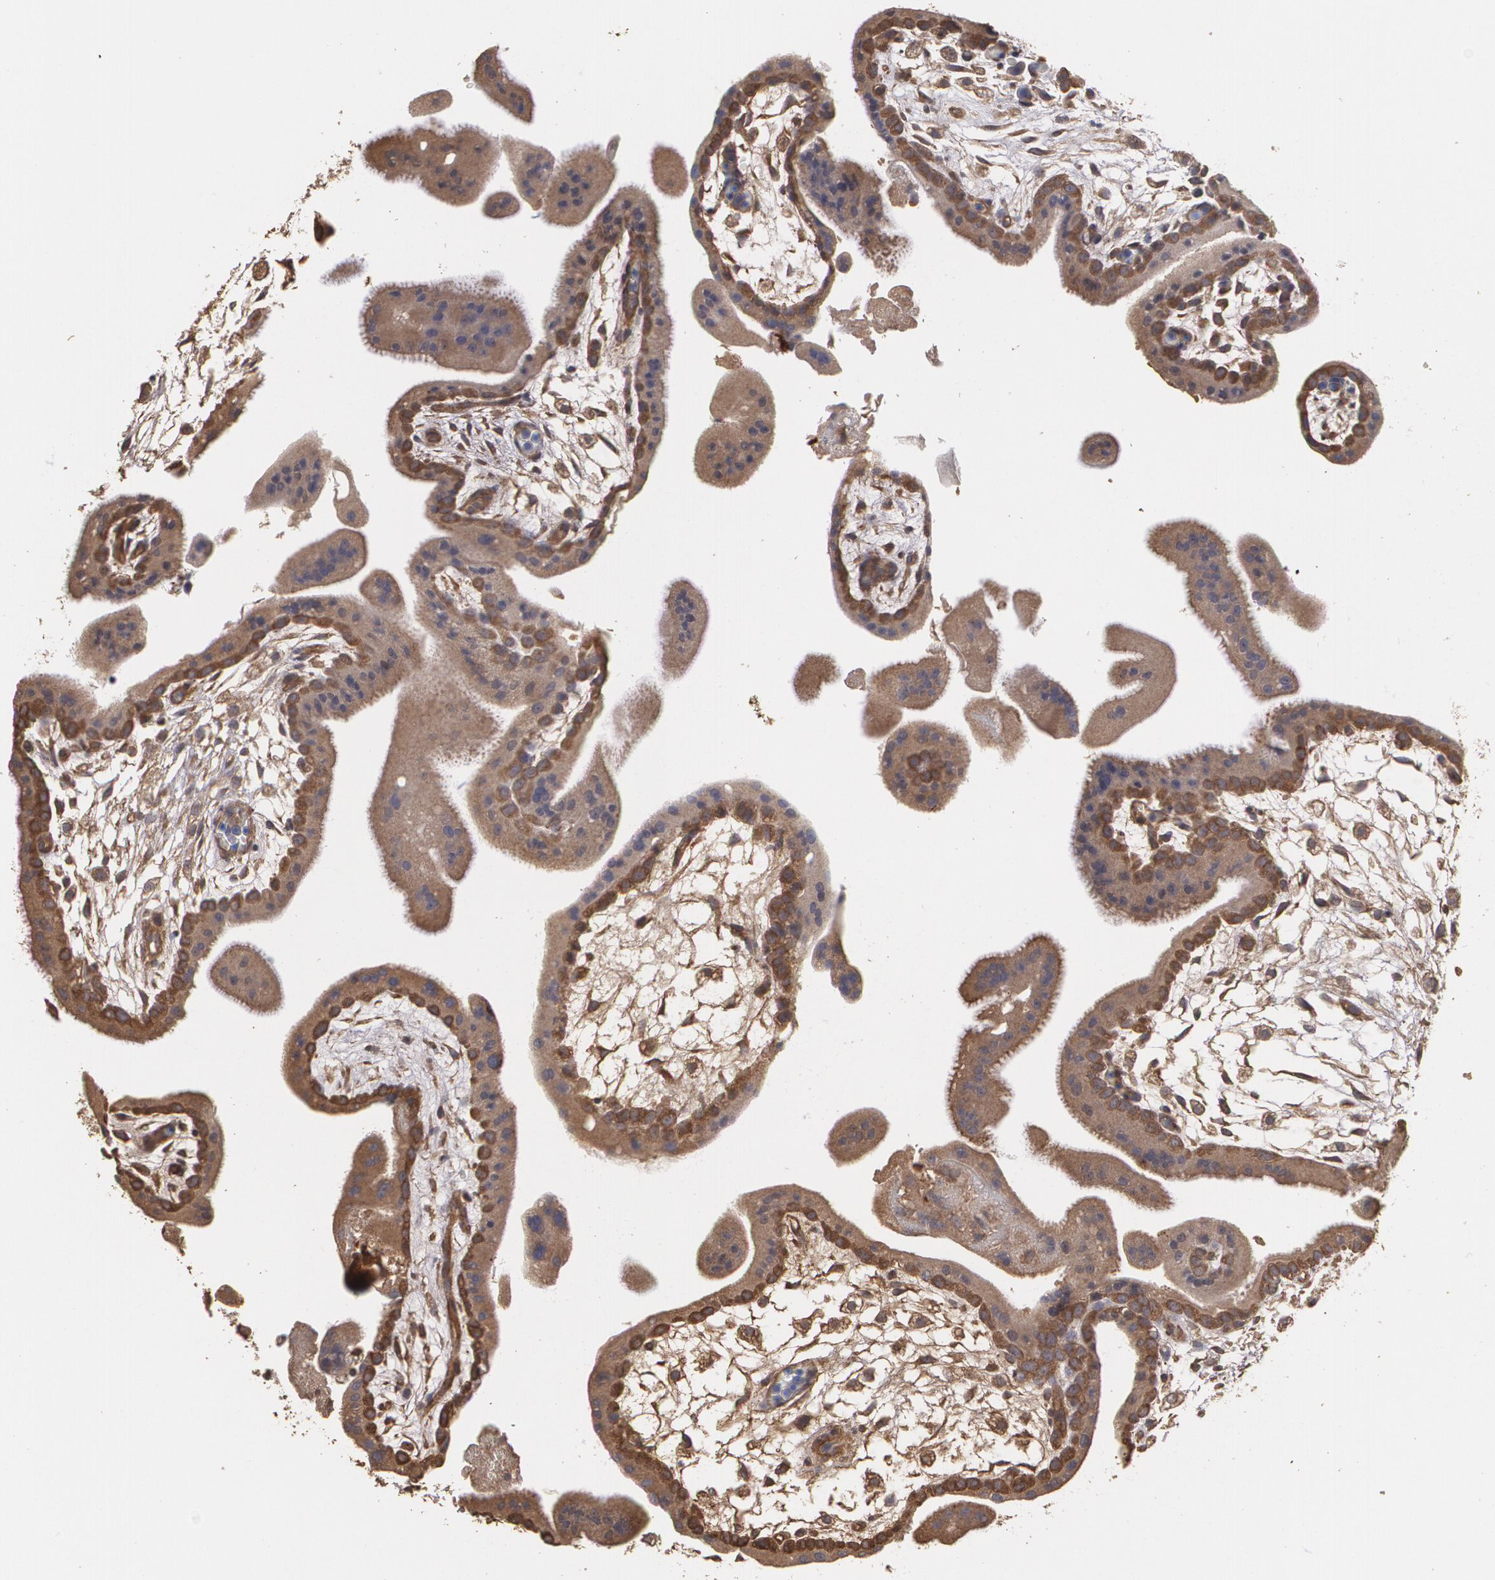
{"staining": {"intensity": "moderate", "quantity": ">75%", "location": "cytoplasmic/membranous"}, "tissue": "placenta", "cell_type": "Decidual cells", "image_type": "normal", "snomed": [{"axis": "morphology", "description": "Normal tissue, NOS"}, {"axis": "topography", "description": "Placenta"}], "caption": "The histopathology image shows immunohistochemical staining of unremarkable placenta. There is moderate cytoplasmic/membranous positivity is identified in approximately >75% of decidual cells.", "gene": "PON1", "patient": {"sex": "female", "age": 35}}